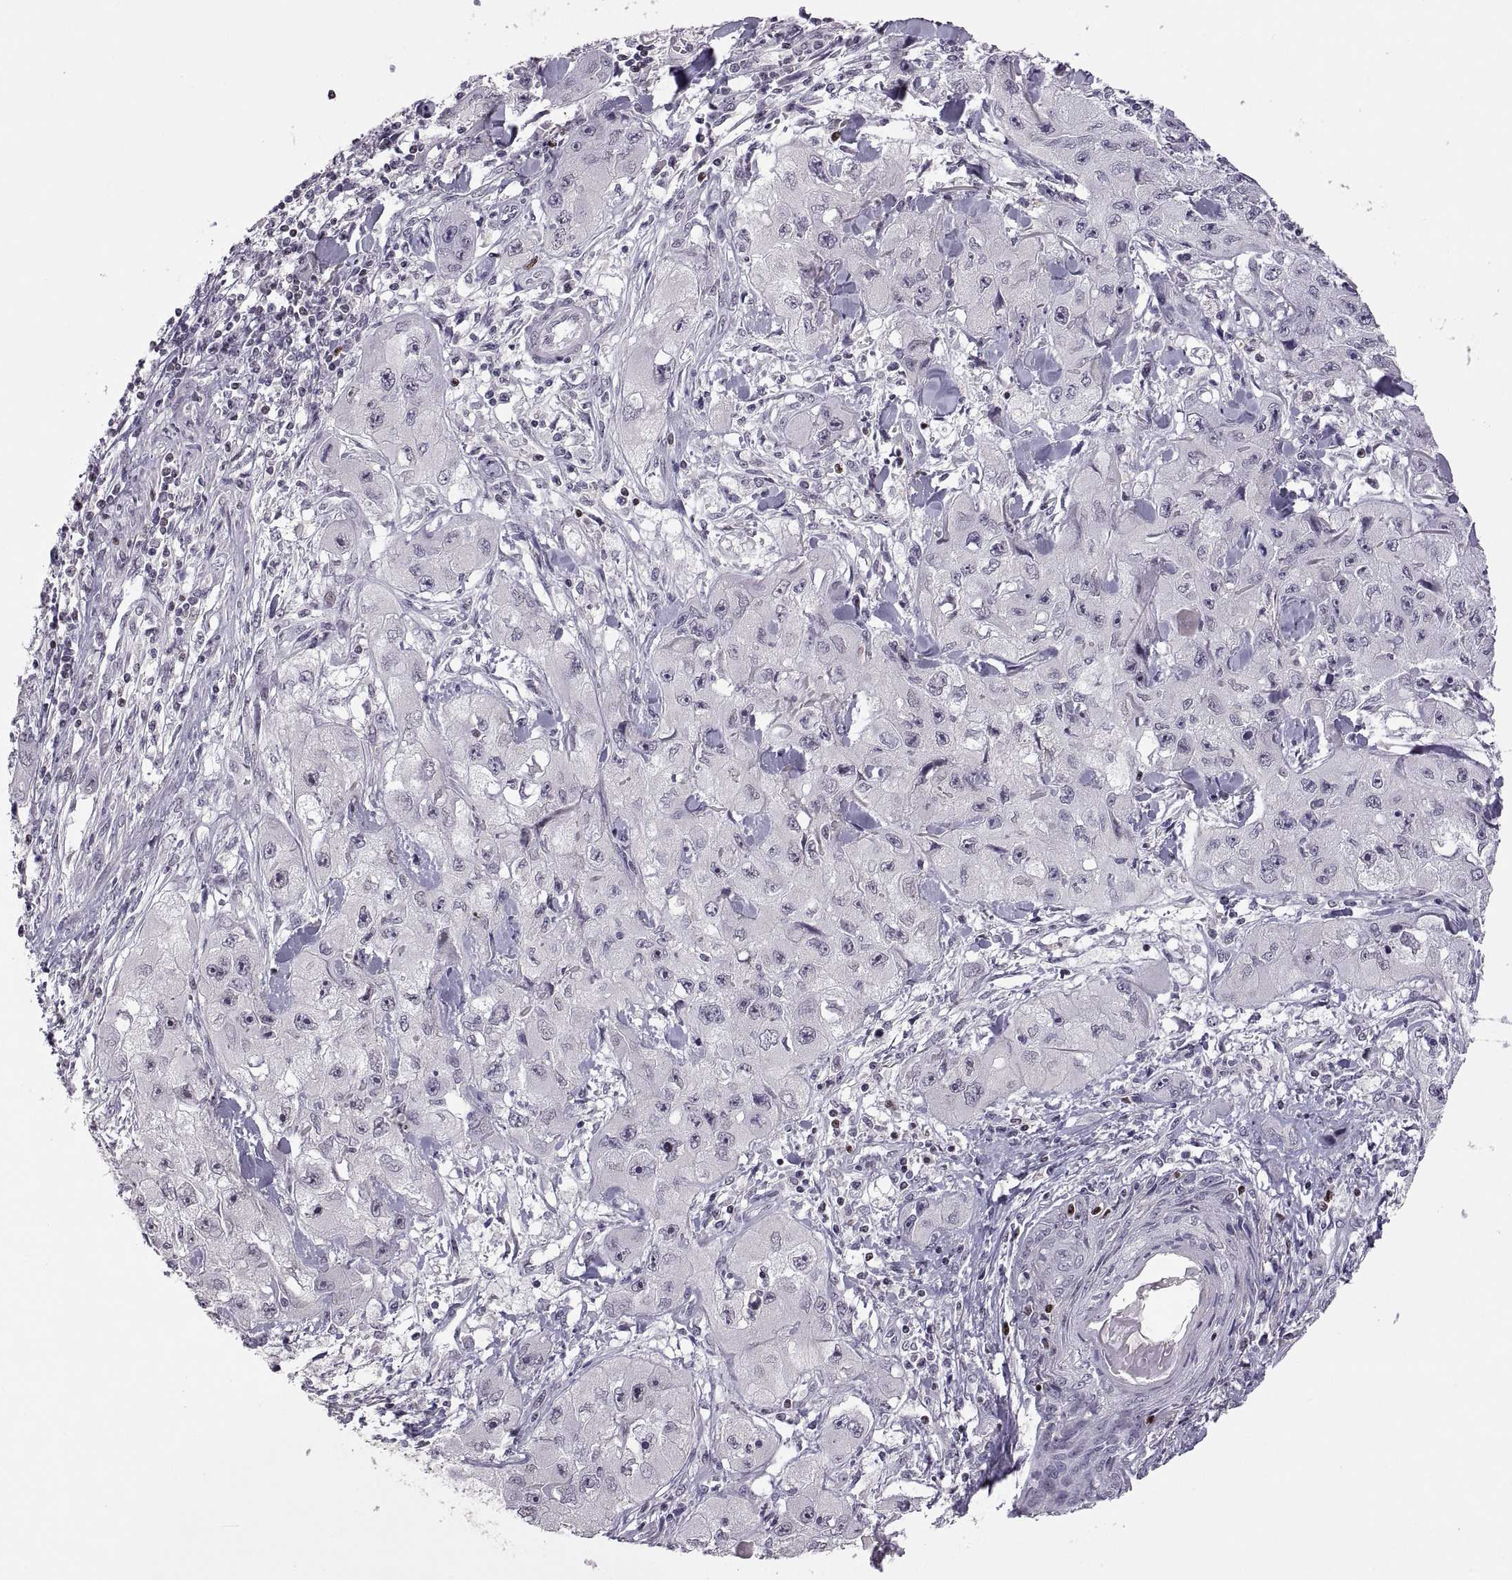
{"staining": {"intensity": "negative", "quantity": "none", "location": "none"}, "tissue": "skin cancer", "cell_type": "Tumor cells", "image_type": "cancer", "snomed": [{"axis": "morphology", "description": "Squamous cell carcinoma, NOS"}, {"axis": "topography", "description": "Skin"}, {"axis": "topography", "description": "Subcutis"}], "caption": "There is no significant expression in tumor cells of skin squamous cell carcinoma. (DAB IHC with hematoxylin counter stain).", "gene": "NEK2", "patient": {"sex": "male", "age": 73}}